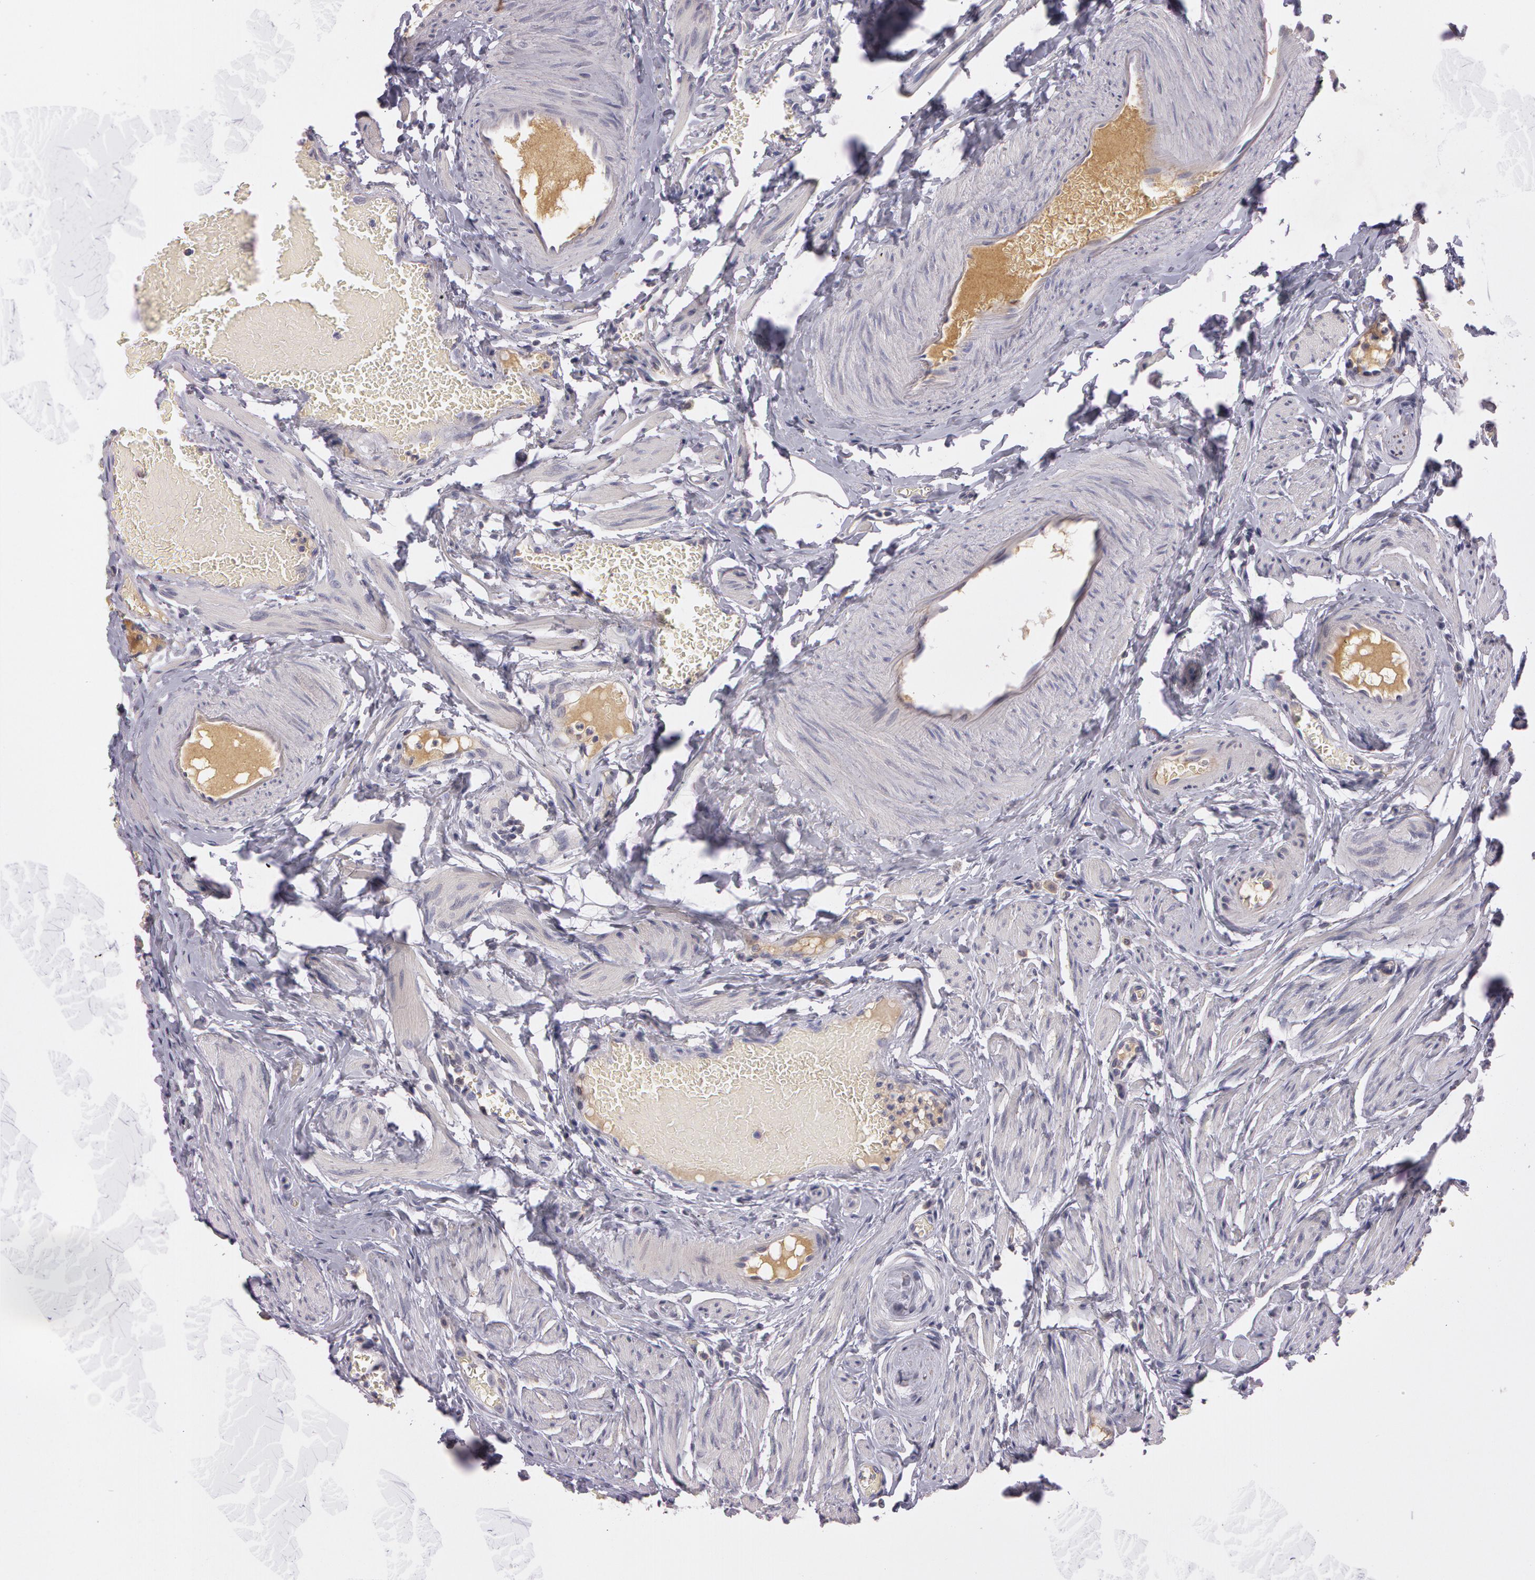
{"staining": {"intensity": "weak", "quantity": "25%-75%", "location": "cytoplasmic/membranous"}, "tissue": "fallopian tube", "cell_type": "Glandular cells", "image_type": "normal", "snomed": [{"axis": "morphology", "description": "Normal tissue, NOS"}, {"axis": "topography", "description": "Fallopian tube"}, {"axis": "topography", "description": "Ovary"}], "caption": "Immunohistochemistry (IHC) of unremarkable human fallopian tube reveals low levels of weak cytoplasmic/membranous positivity in about 25%-75% of glandular cells.", "gene": "MXRA5", "patient": {"sex": "female", "age": 51}}